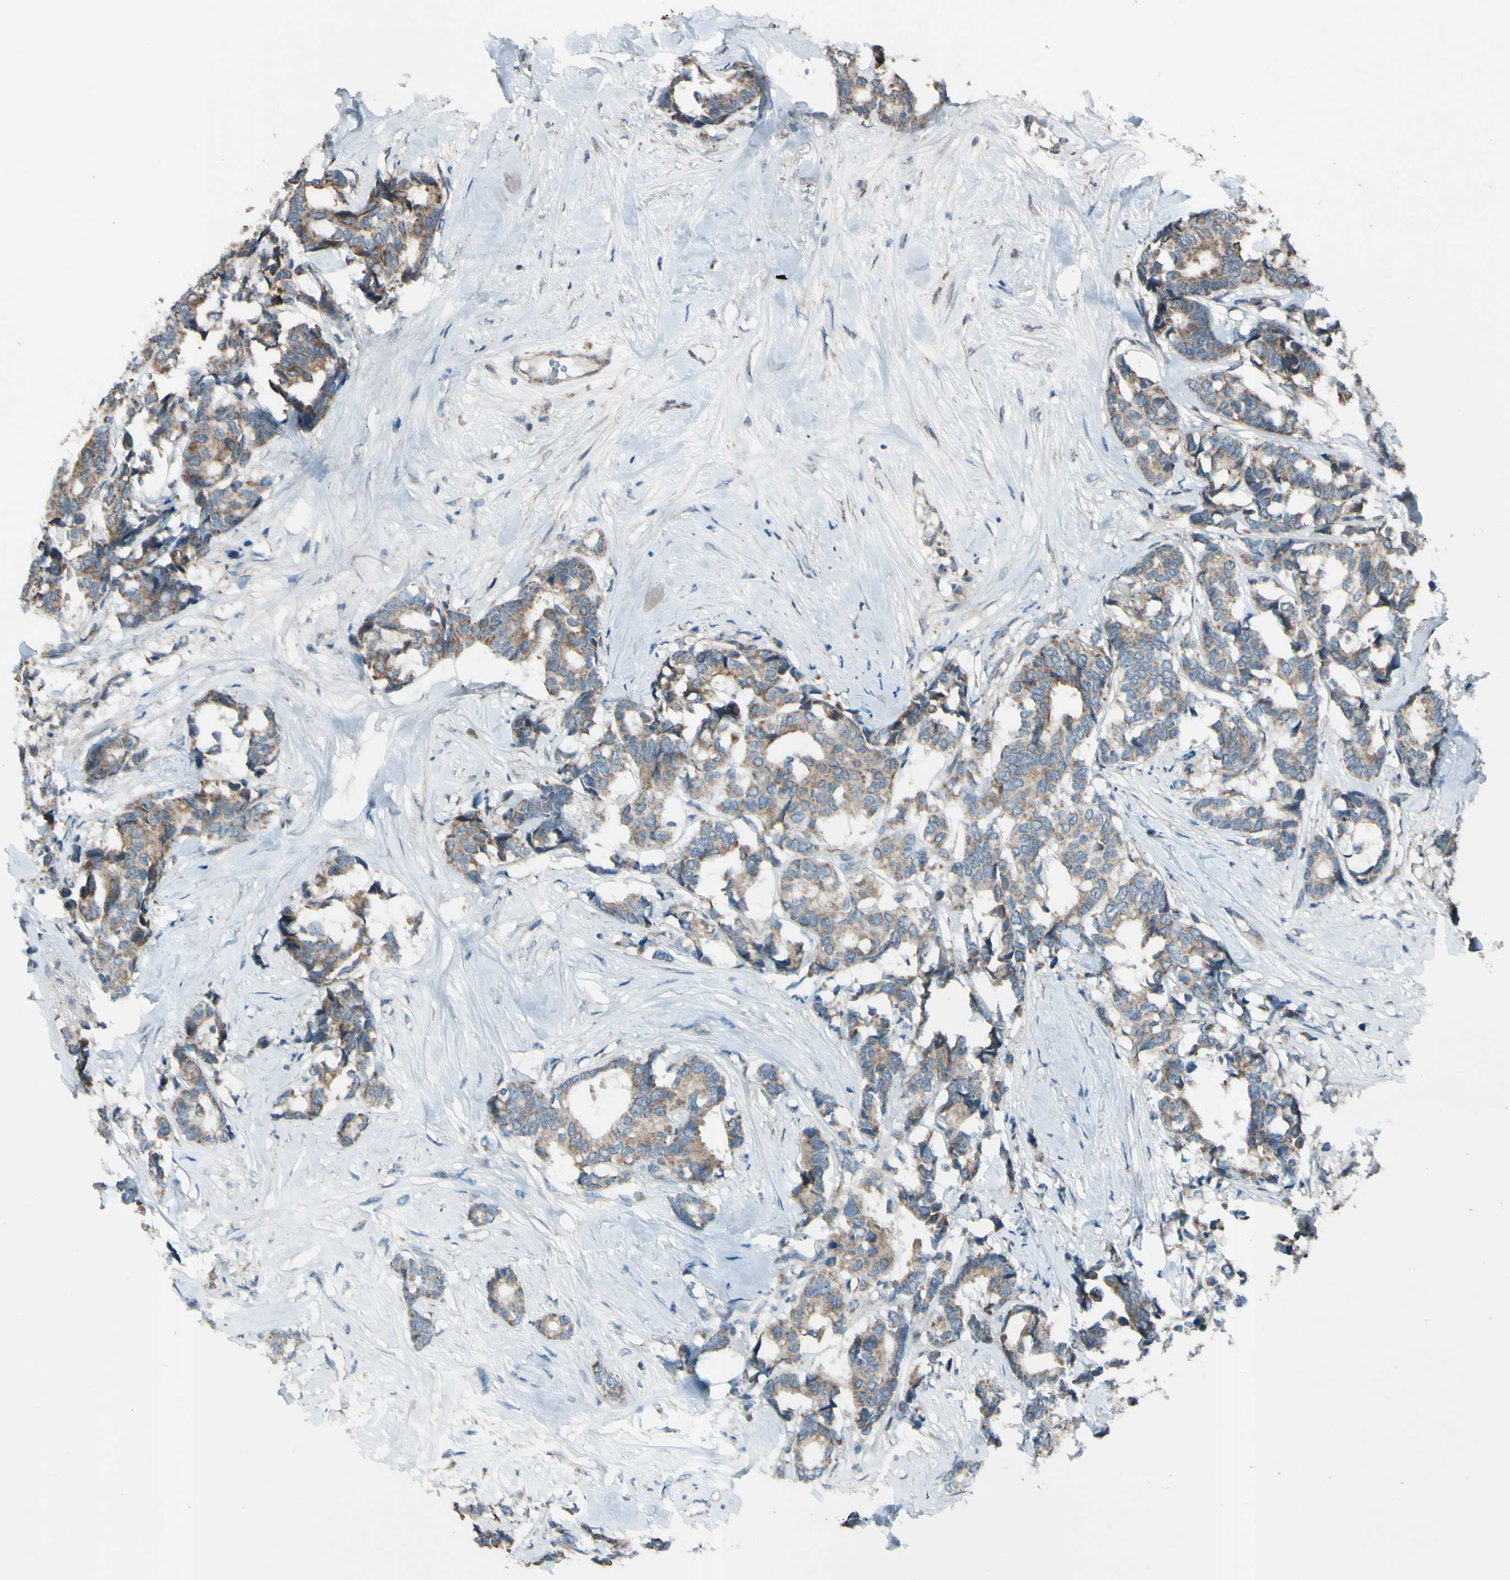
{"staining": {"intensity": "weak", "quantity": ">75%", "location": "cytoplasmic/membranous"}, "tissue": "breast cancer", "cell_type": "Tumor cells", "image_type": "cancer", "snomed": [{"axis": "morphology", "description": "Duct carcinoma"}, {"axis": "topography", "description": "Breast"}], "caption": "Immunohistochemical staining of human breast intraductal carcinoma exhibits weak cytoplasmic/membranous protein staining in about >75% of tumor cells.", "gene": "ACOT8", "patient": {"sex": "female", "age": 87}}